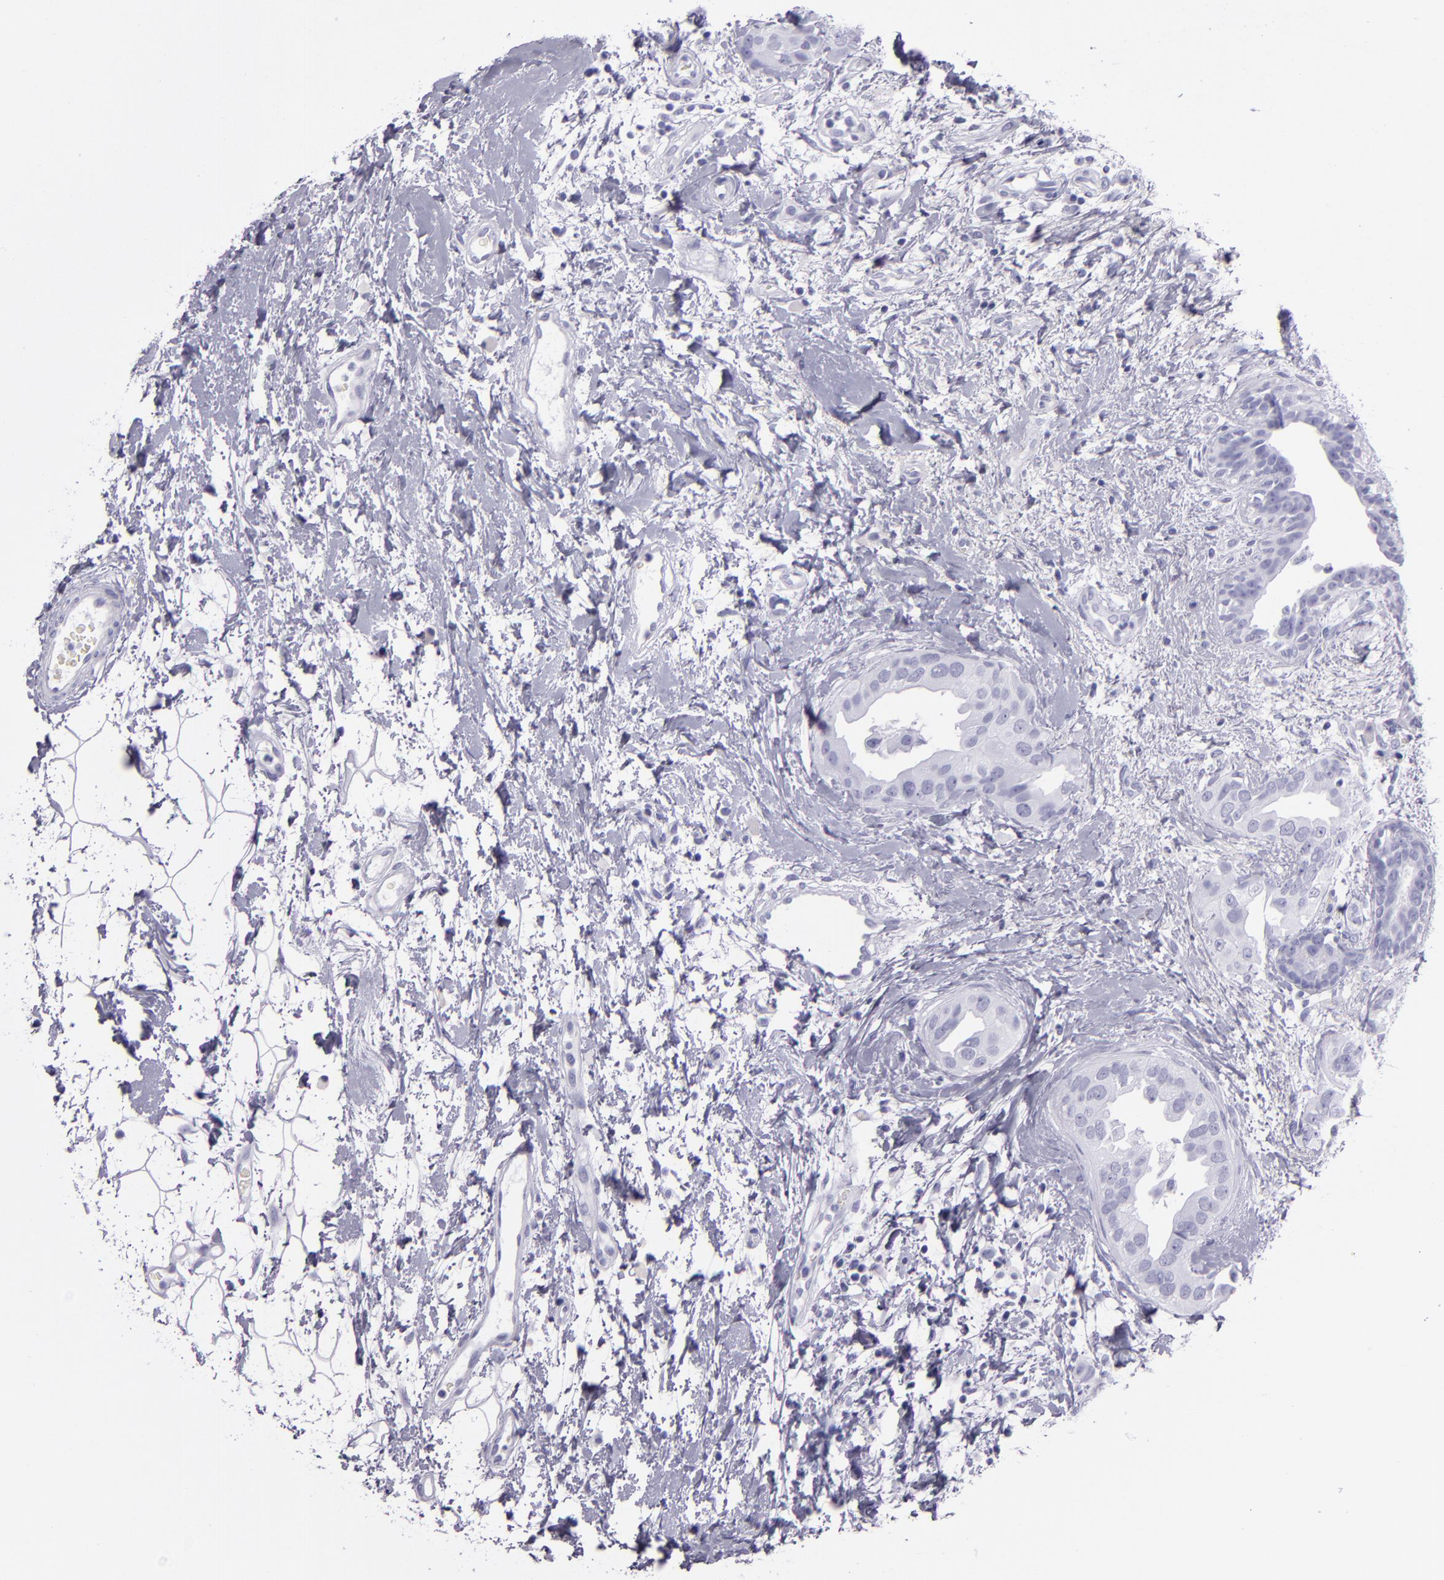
{"staining": {"intensity": "negative", "quantity": "none", "location": "none"}, "tissue": "breast cancer", "cell_type": "Tumor cells", "image_type": "cancer", "snomed": [{"axis": "morphology", "description": "Duct carcinoma"}, {"axis": "topography", "description": "Breast"}], "caption": "Immunohistochemical staining of breast invasive ductal carcinoma exhibits no significant positivity in tumor cells.", "gene": "CR2", "patient": {"sex": "female", "age": 40}}